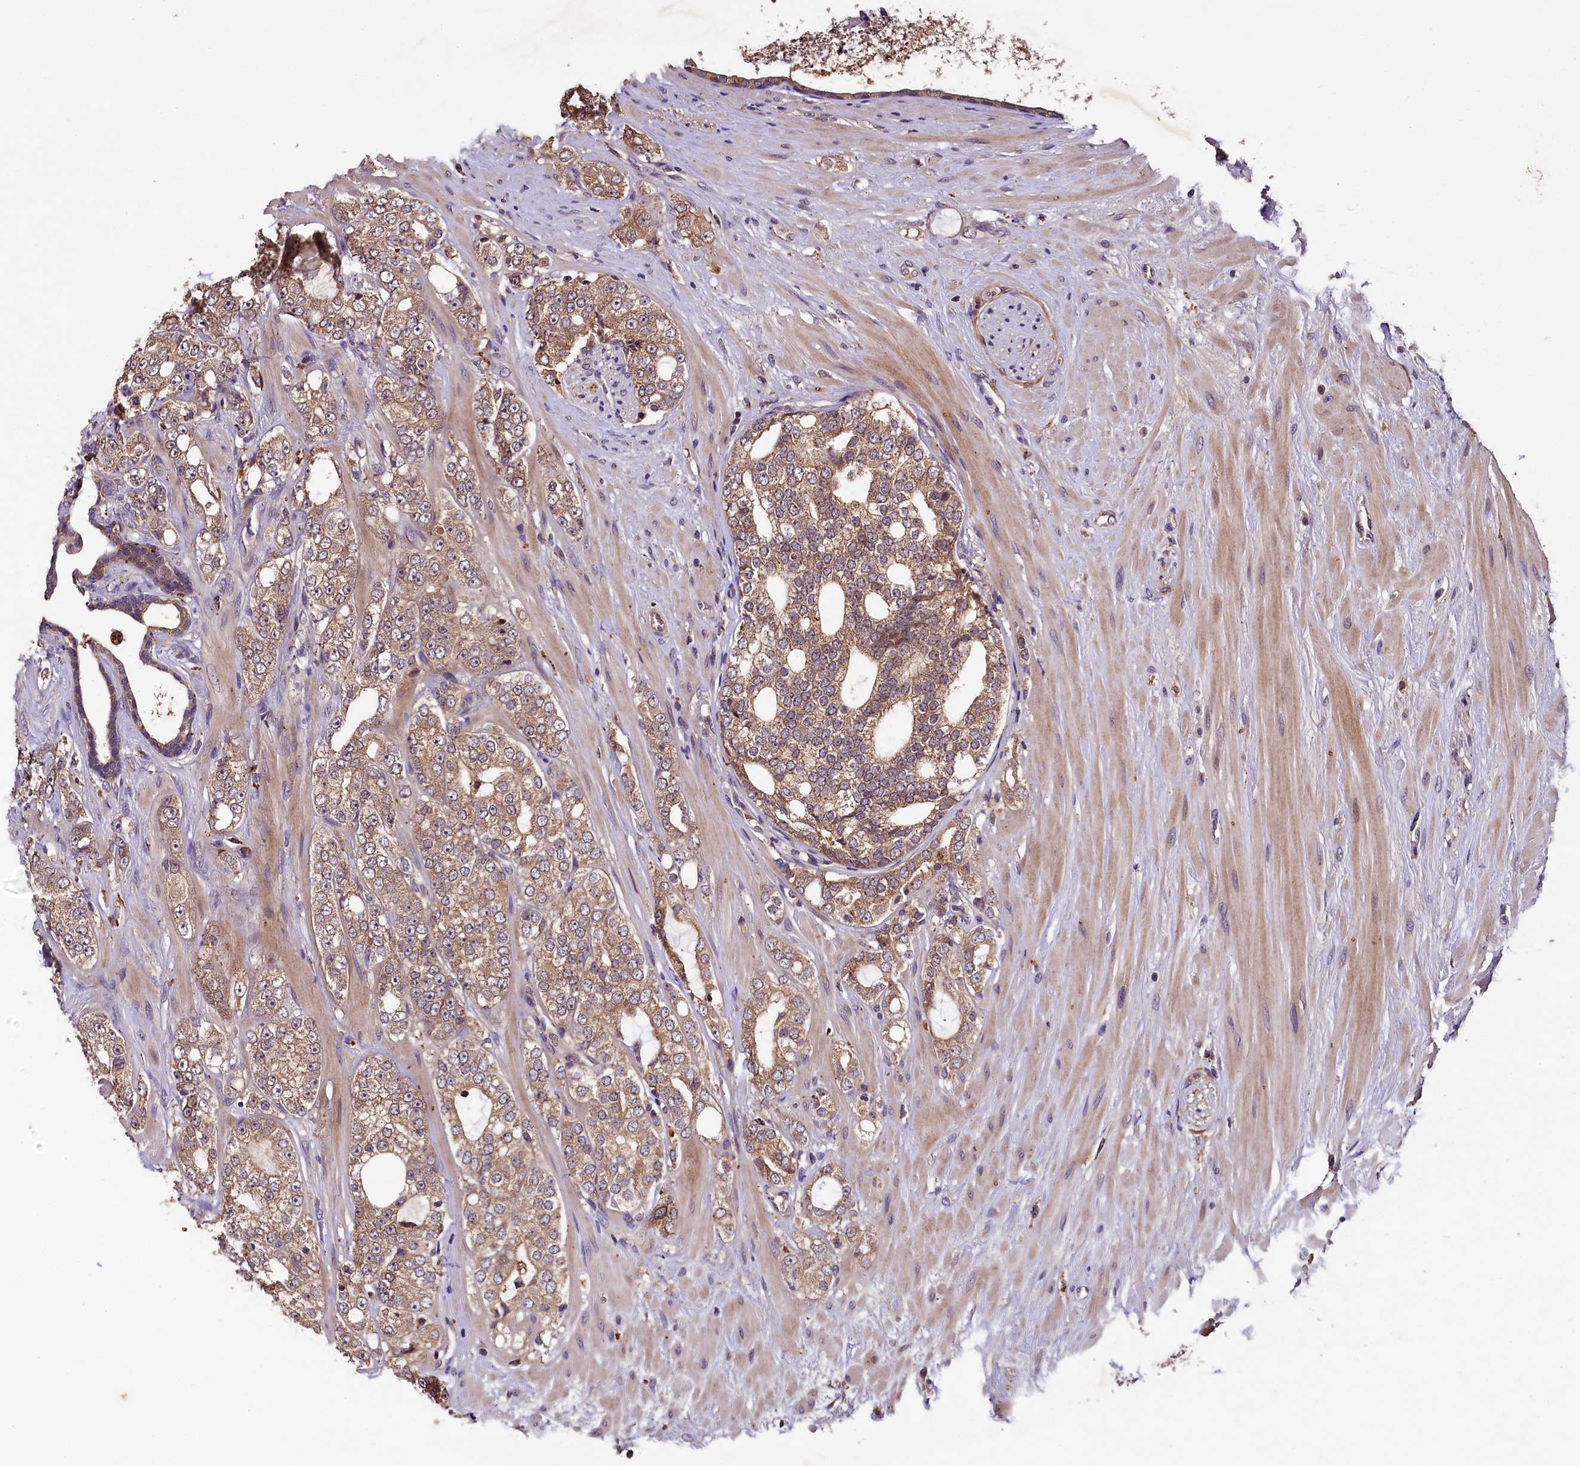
{"staining": {"intensity": "moderate", "quantity": ">75%", "location": "cytoplasmic/membranous"}, "tissue": "prostate cancer", "cell_type": "Tumor cells", "image_type": "cancer", "snomed": [{"axis": "morphology", "description": "Adenocarcinoma, High grade"}, {"axis": "topography", "description": "Prostate"}], "caption": "Protein staining displays moderate cytoplasmic/membranous expression in about >75% of tumor cells in prostate cancer.", "gene": "PLXNB1", "patient": {"sex": "male", "age": 64}}